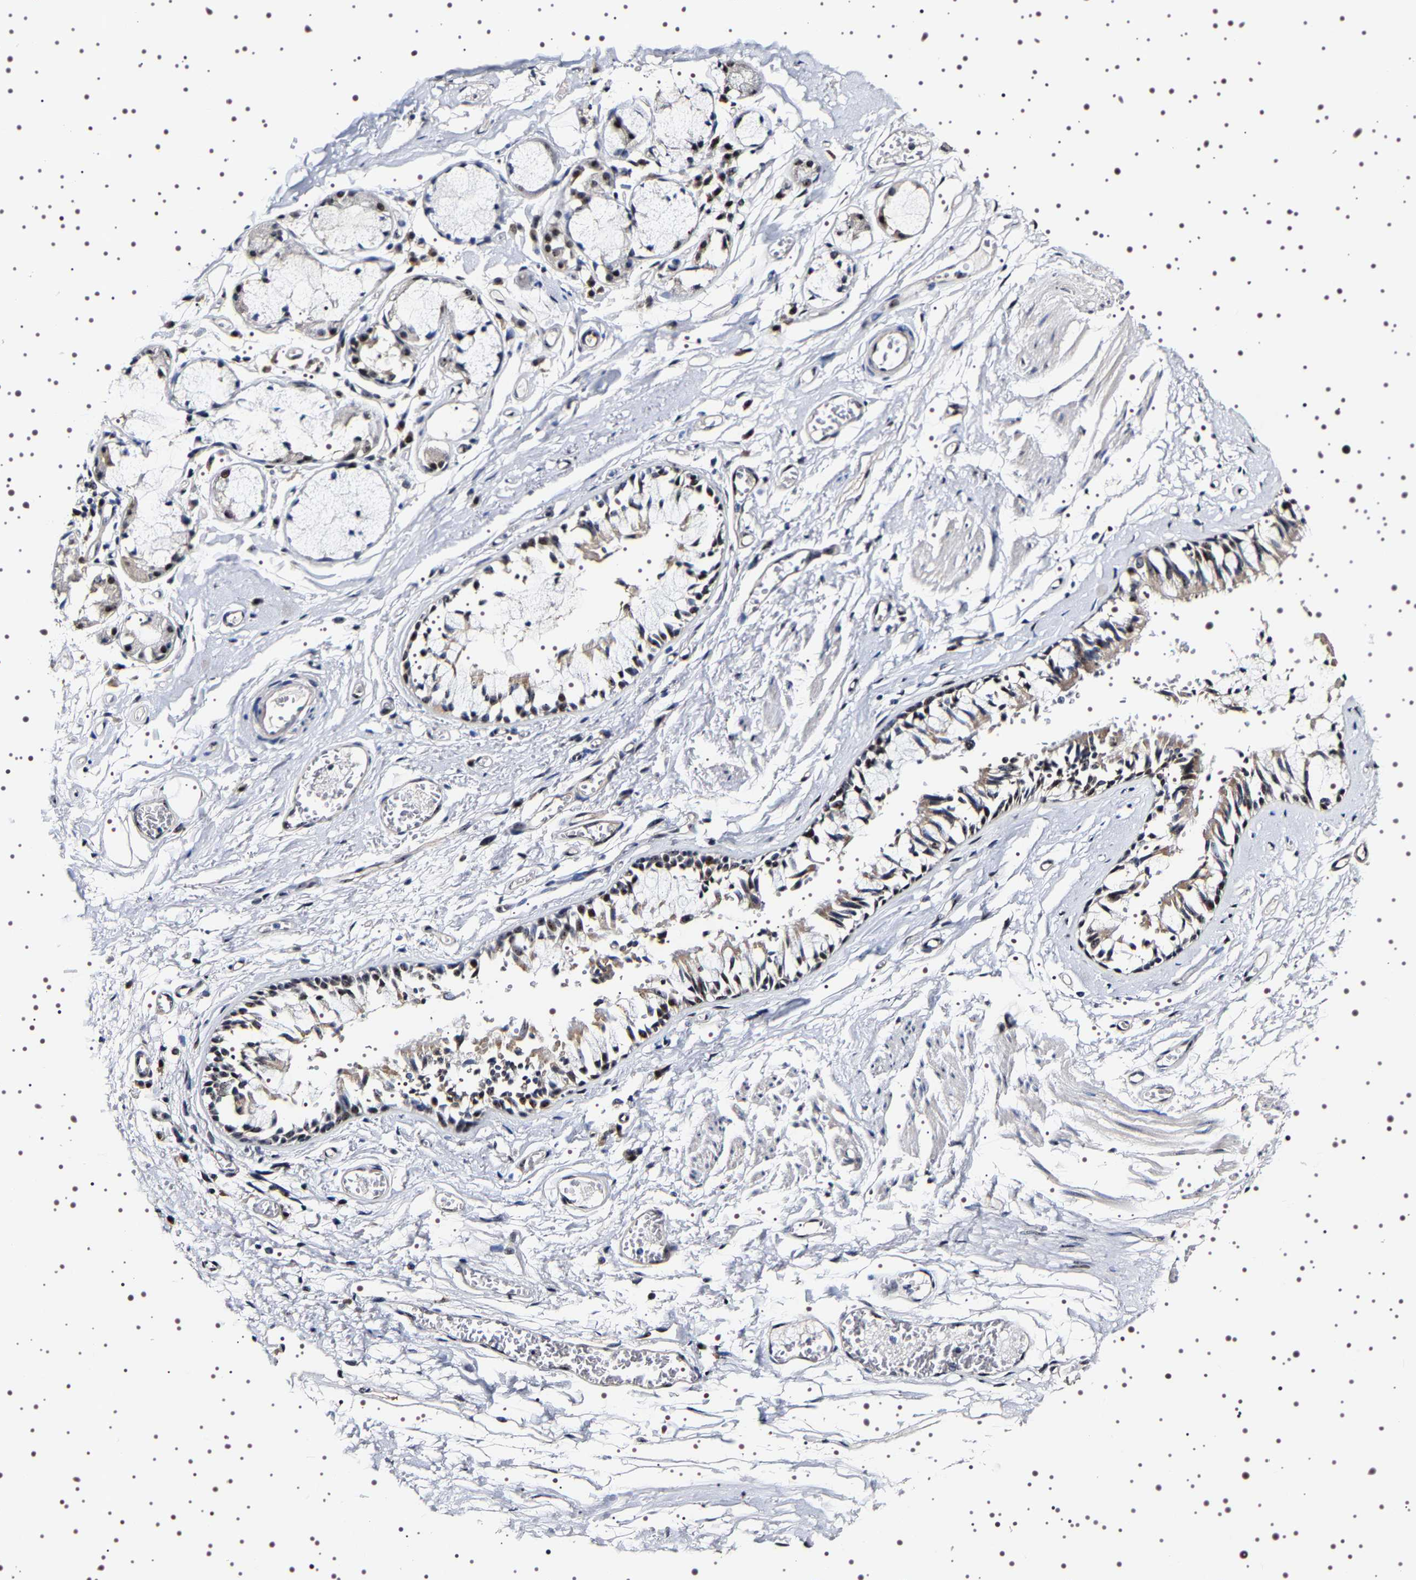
{"staining": {"intensity": "moderate", "quantity": "25%-75%", "location": "cytoplasmic/membranous"}, "tissue": "bronchus", "cell_type": "Respiratory epithelial cells", "image_type": "normal", "snomed": [{"axis": "morphology", "description": "Normal tissue, NOS"}, {"axis": "morphology", "description": "Inflammation, NOS"}, {"axis": "topography", "description": "Cartilage tissue"}, {"axis": "topography", "description": "Lung"}], "caption": "DAB immunohistochemical staining of normal human bronchus shows moderate cytoplasmic/membranous protein positivity in approximately 25%-75% of respiratory epithelial cells.", "gene": "GNL3", "patient": {"sex": "male", "age": 71}}